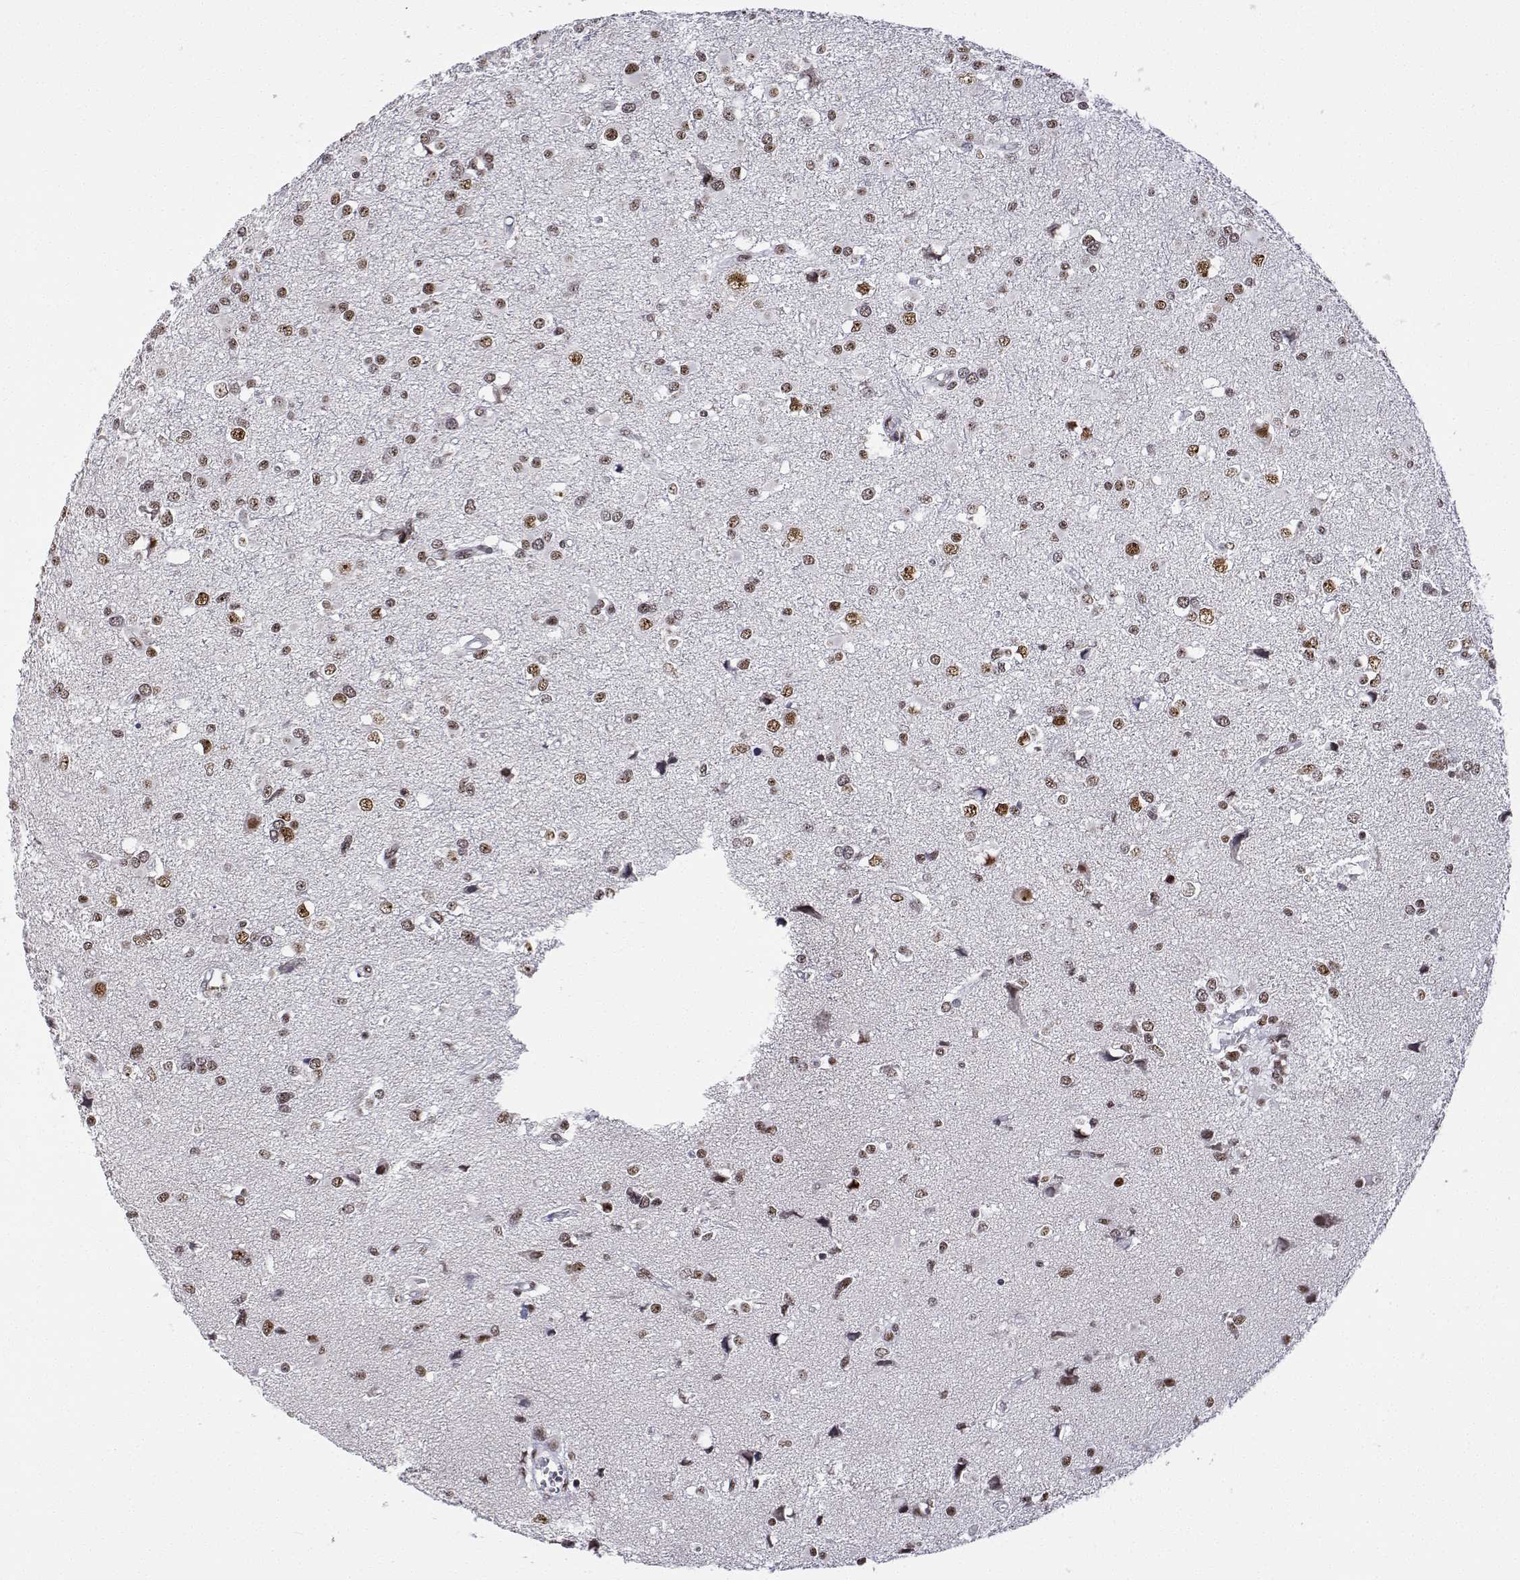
{"staining": {"intensity": "moderate", "quantity": "25%-75%", "location": "nuclear"}, "tissue": "glioma", "cell_type": "Tumor cells", "image_type": "cancer", "snomed": [{"axis": "morphology", "description": "Glioma, malignant, High grade"}, {"axis": "topography", "description": "Brain"}], "caption": "Immunohistochemical staining of malignant high-grade glioma demonstrates medium levels of moderate nuclear protein staining in about 25%-75% of tumor cells.", "gene": "ADAR", "patient": {"sex": "male", "age": 54}}